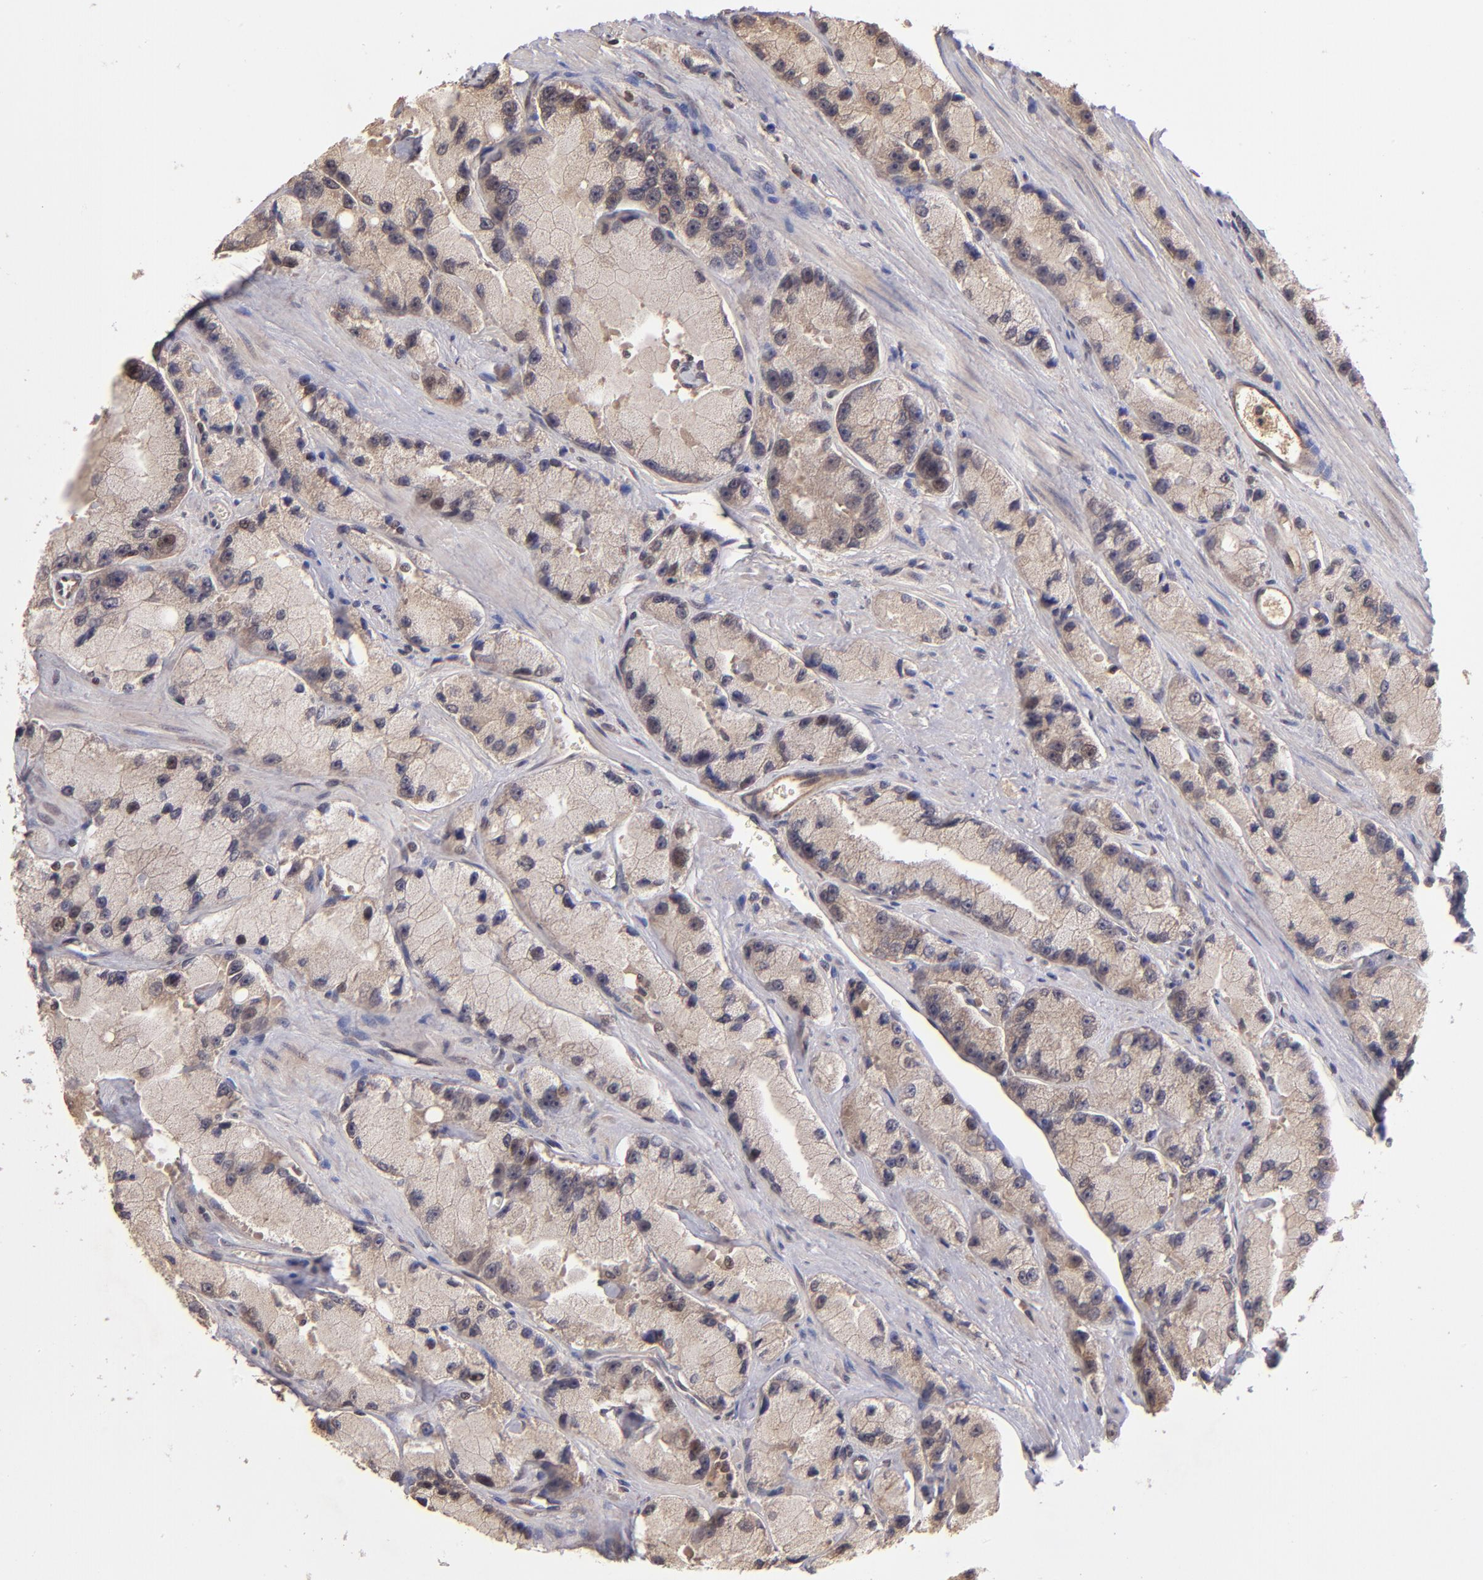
{"staining": {"intensity": "weak", "quantity": ">75%", "location": "cytoplasmic/membranous"}, "tissue": "prostate cancer", "cell_type": "Tumor cells", "image_type": "cancer", "snomed": [{"axis": "morphology", "description": "Adenocarcinoma, High grade"}, {"axis": "topography", "description": "Prostate"}], "caption": "High-magnification brightfield microscopy of high-grade adenocarcinoma (prostate) stained with DAB (brown) and counterstained with hematoxylin (blue). tumor cells exhibit weak cytoplasmic/membranous positivity is identified in approximately>75% of cells.", "gene": "ABHD12B", "patient": {"sex": "male", "age": 58}}